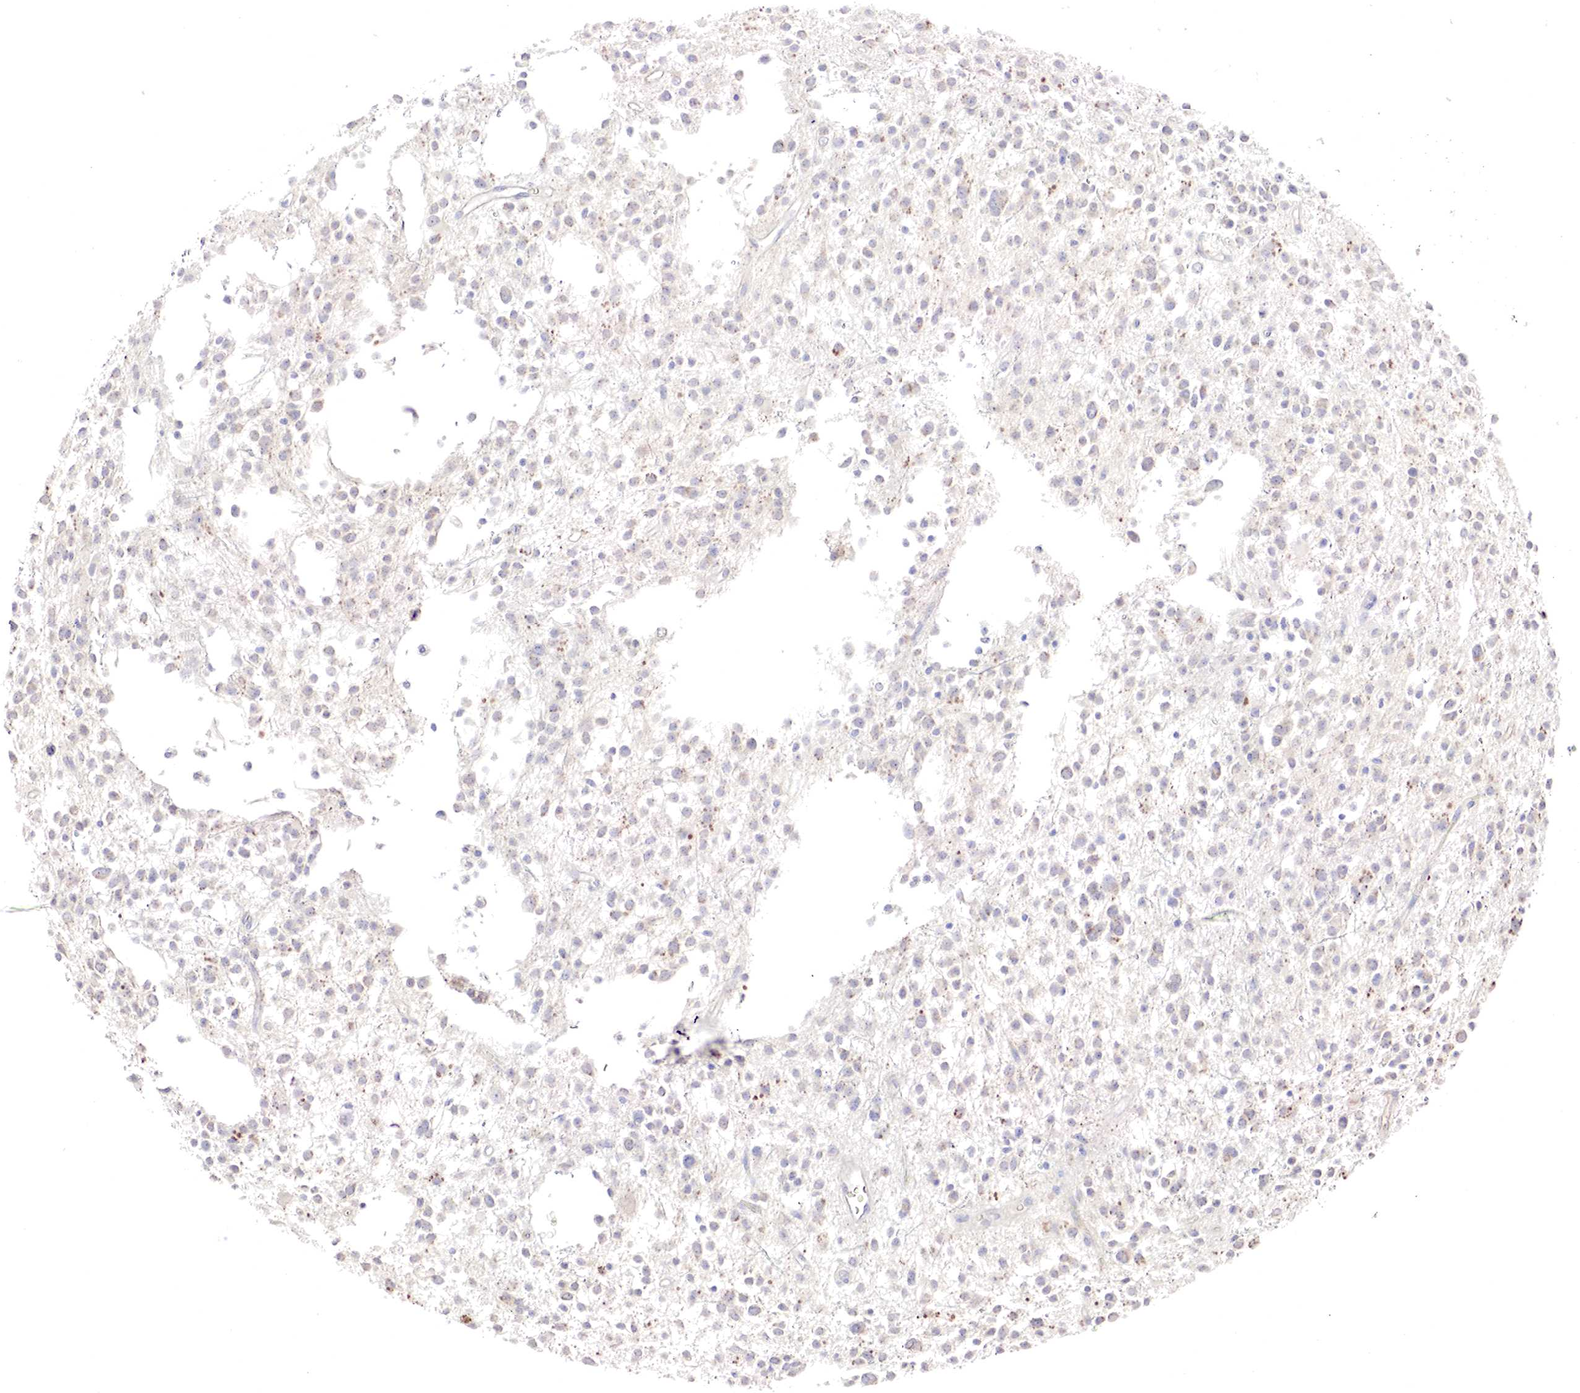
{"staining": {"intensity": "negative", "quantity": "none", "location": "none"}, "tissue": "glioma", "cell_type": "Tumor cells", "image_type": "cancer", "snomed": [{"axis": "morphology", "description": "Glioma, malignant, Low grade"}, {"axis": "topography", "description": "Brain"}], "caption": "High power microscopy histopathology image of an immunohistochemistry micrograph of glioma, revealing no significant staining in tumor cells.", "gene": "GATA1", "patient": {"sex": "female", "age": 36}}